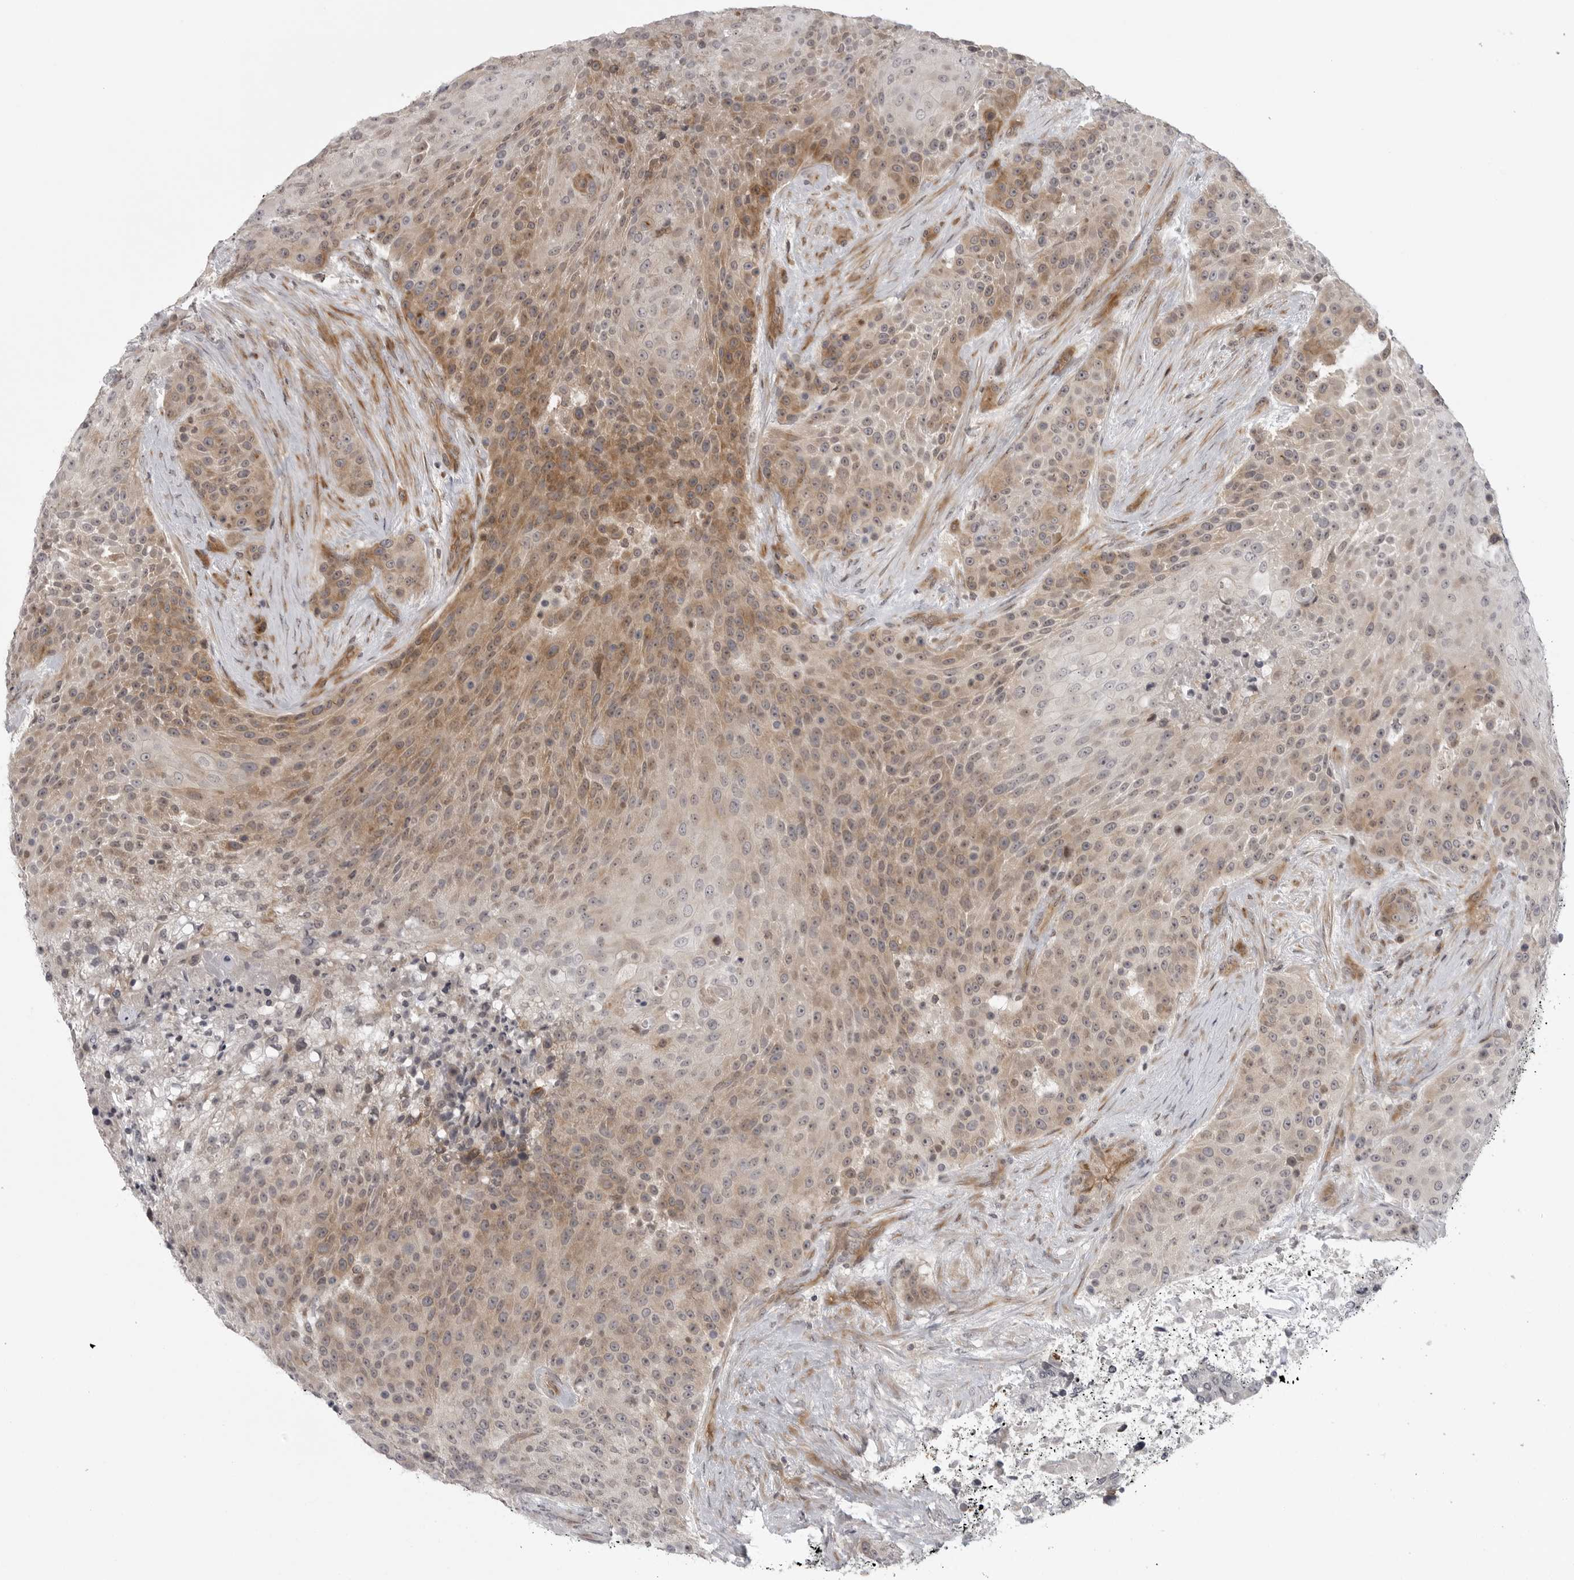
{"staining": {"intensity": "moderate", "quantity": ">75%", "location": "cytoplasmic/membranous,nuclear"}, "tissue": "urothelial cancer", "cell_type": "Tumor cells", "image_type": "cancer", "snomed": [{"axis": "morphology", "description": "Urothelial carcinoma, High grade"}, {"axis": "topography", "description": "Urinary bladder"}], "caption": "DAB immunohistochemical staining of high-grade urothelial carcinoma reveals moderate cytoplasmic/membranous and nuclear protein expression in approximately >75% of tumor cells.", "gene": "CD300LD", "patient": {"sex": "female", "age": 63}}